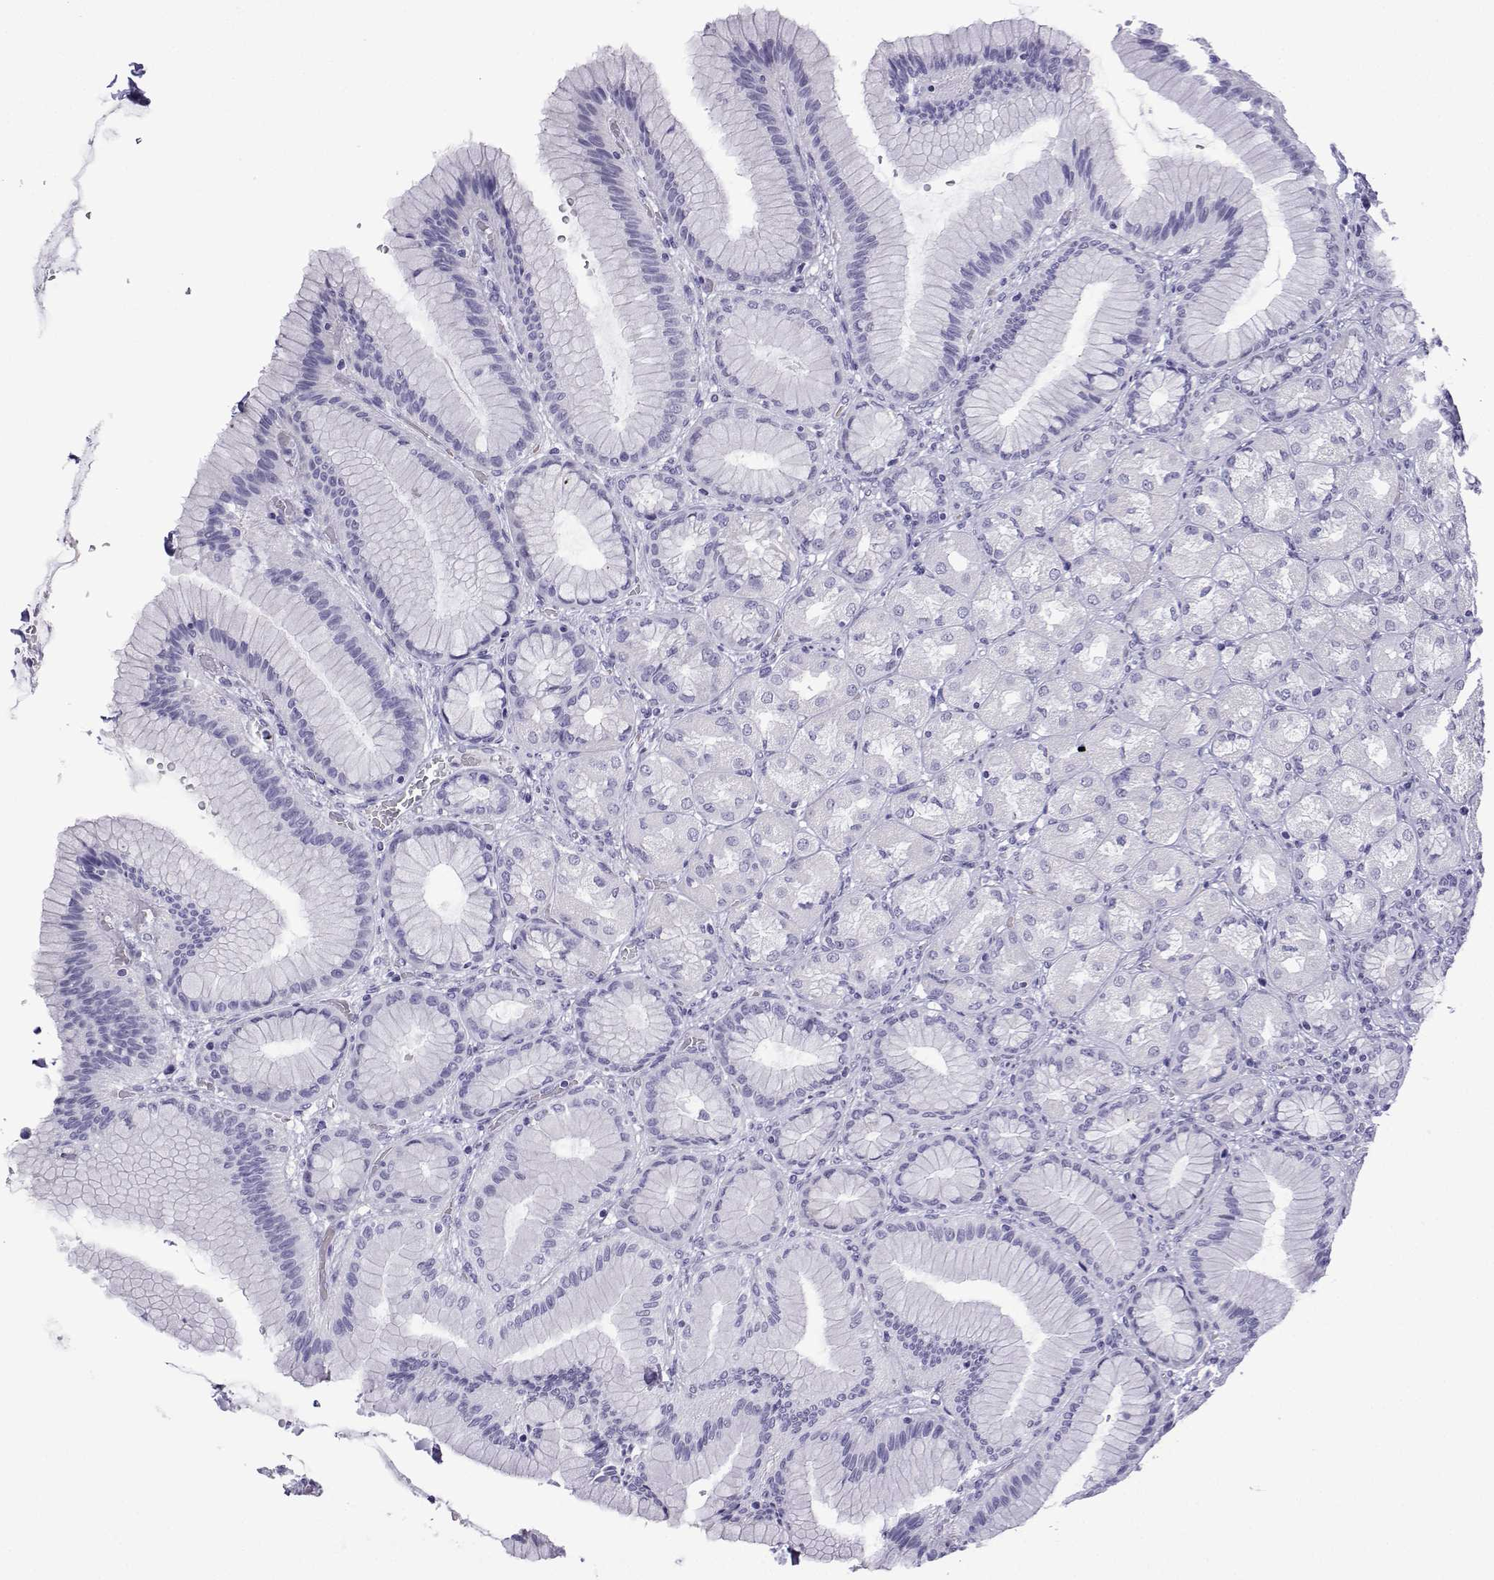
{"staining": {"intensity": "negative", "quantity": "none", "location": "none"}, "tissue": "stomach", "cell_type": "Glandular cells", "image_type": "normal", "snomed": [{"axis": "morphology", "description": "Normal tissue, NOS"}, {"axis": "morphology", "description": "Adenocarcinoma, NOS"}, {"axis": "morphology", "description": "Adenocarcinoma, High grade"}, {"axis": "topography", "description": "Stomach, upper"}, {"axis": "topography", "description": "Stomach"}], "caption": "Immunohistochemical staining of benign human stomach displays no significant staining in glandular cells.", "gene": "TRIM46", "patient": {"sex": "female", "age": 65}}